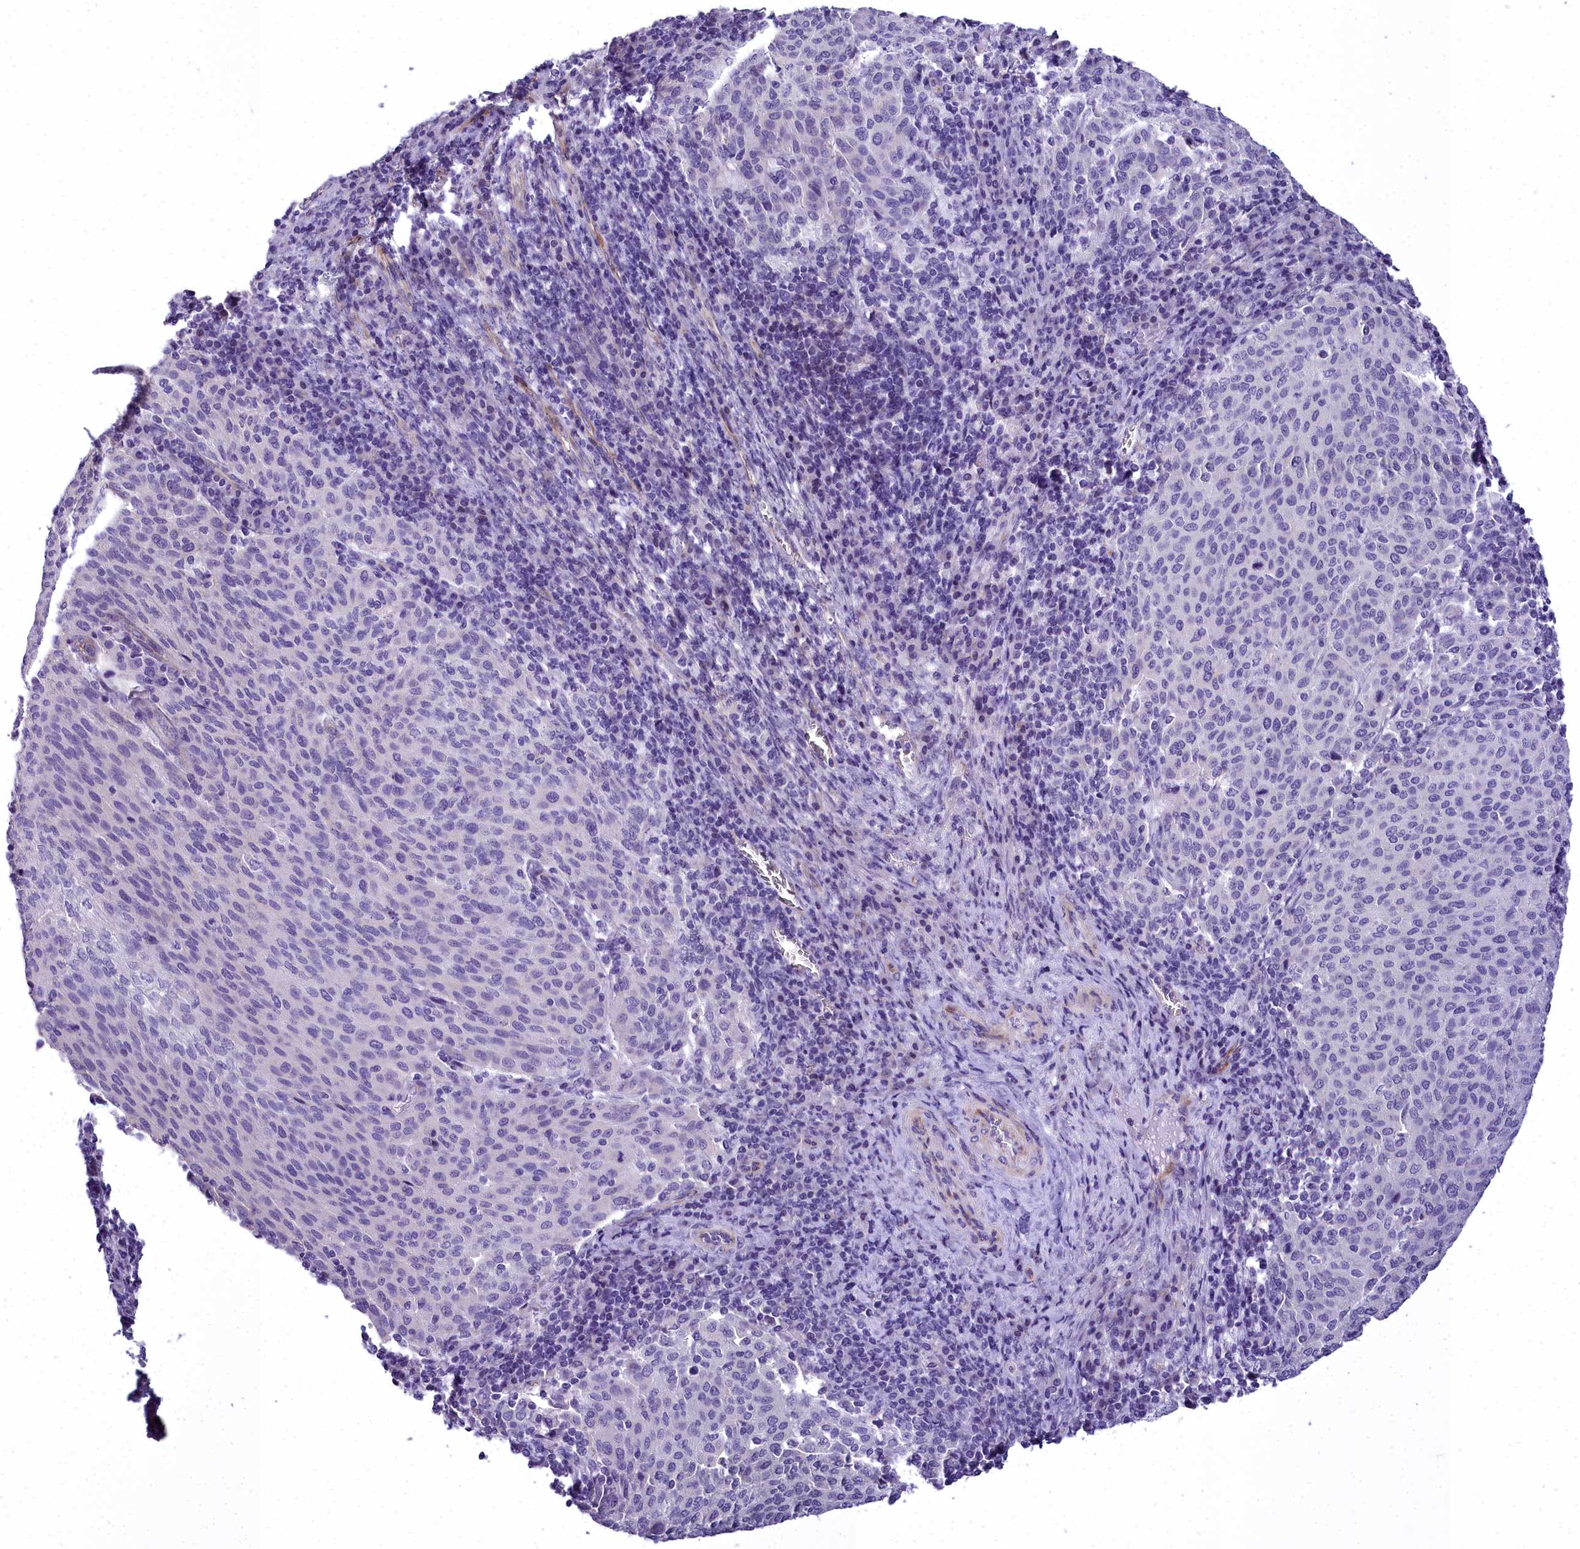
{"staining": {"intensity": "negative", "quantity": "none", "location": "none"}, "tissue": "cervical cancer", "cell_type": "Tumor cells", "image_type": "cancer", "snomed": [{"axis": "morphology", "description": "Squamous cell carcinoma, NOS"}, {"axis": "topography", "description": "Cervix"}], "caption": "Tumor cells are negative for protein expression in human cervical cancer (squamous cell carcinoma).", "gene": "TIMM22", "patient": {"sex": "female", "age": 46}}